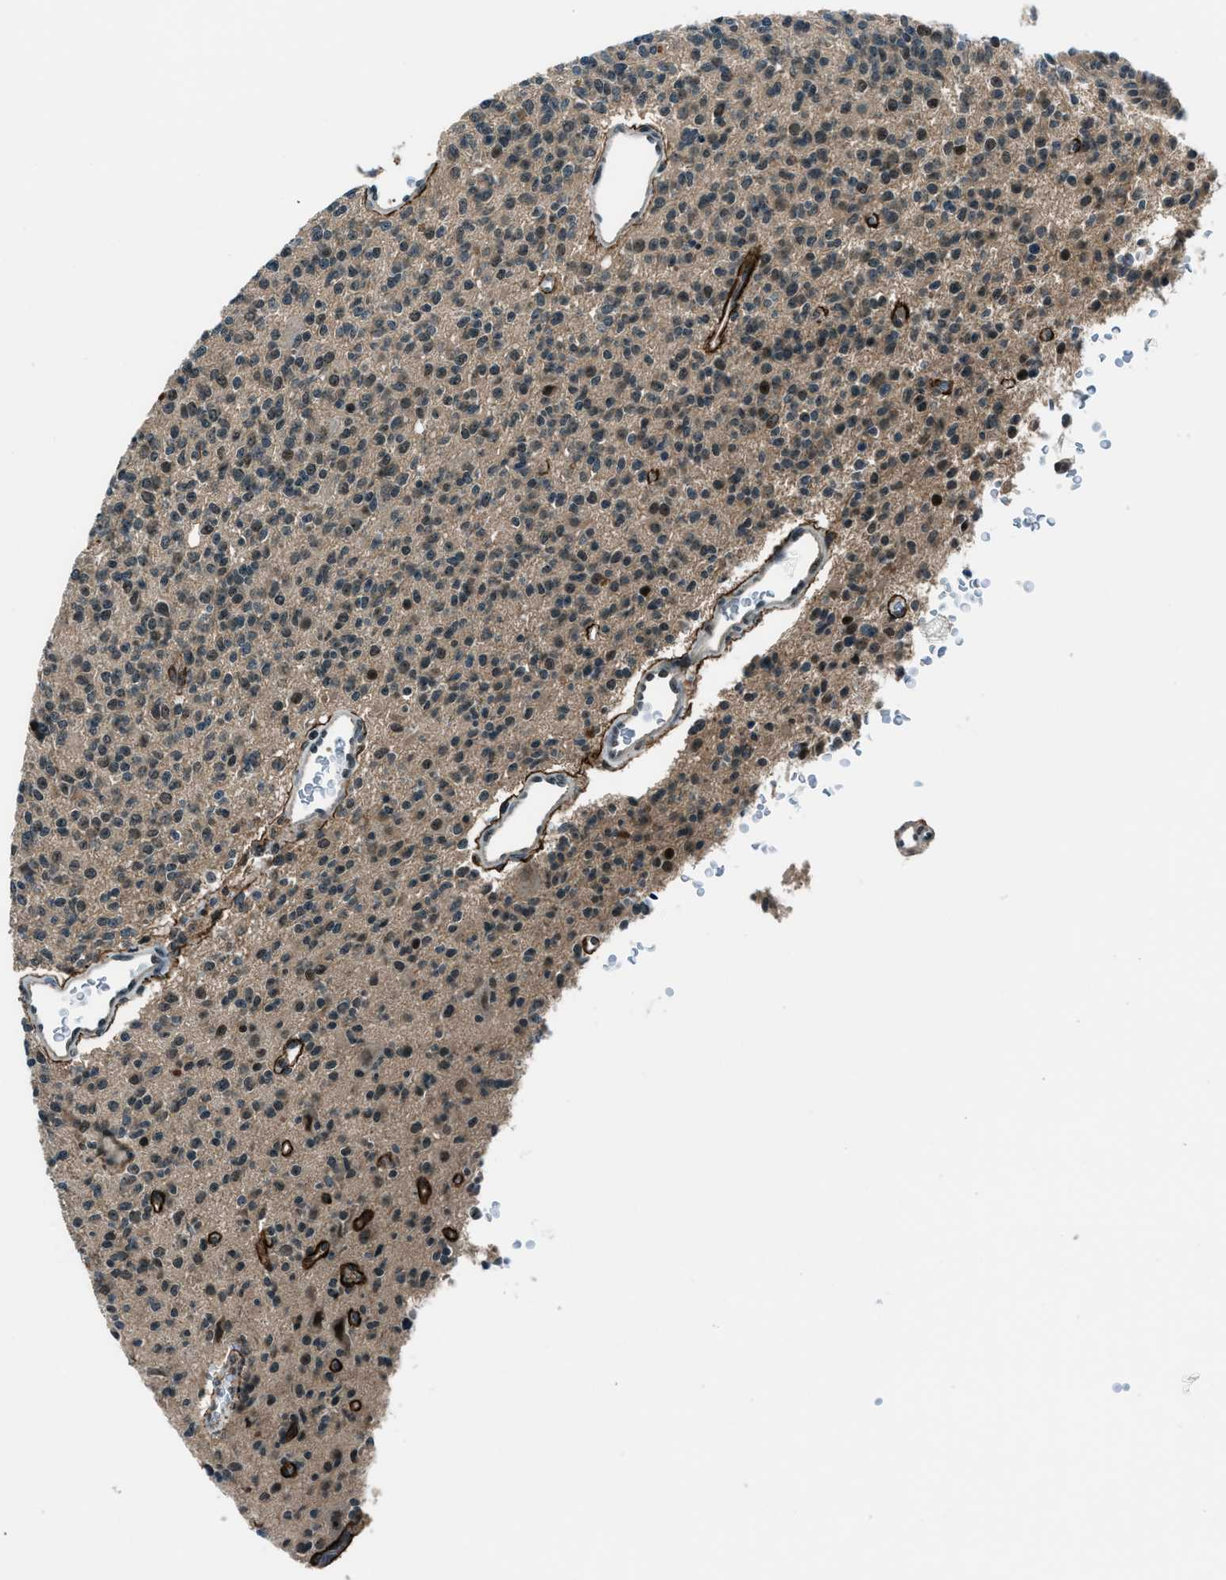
{"staining": {"intensity": "weak", "quantity": "<25%", "location": "cytoplasmic/membranous,nuclear"}, "tissue": "glioma", "cell_type": "Tumor cells", "image_type": "cancer", "snomed": [{"axis": "morphology", "description": "Glioma, malignant, High grade"}, {"axis": "topography", "description": "Brain"}], "caption": "This is an IHC photomicrograph of human glioma. There is no positivity in tumor cells.", "gene": "ACTL9", "patient": {"sex": "male", "age": 34}}